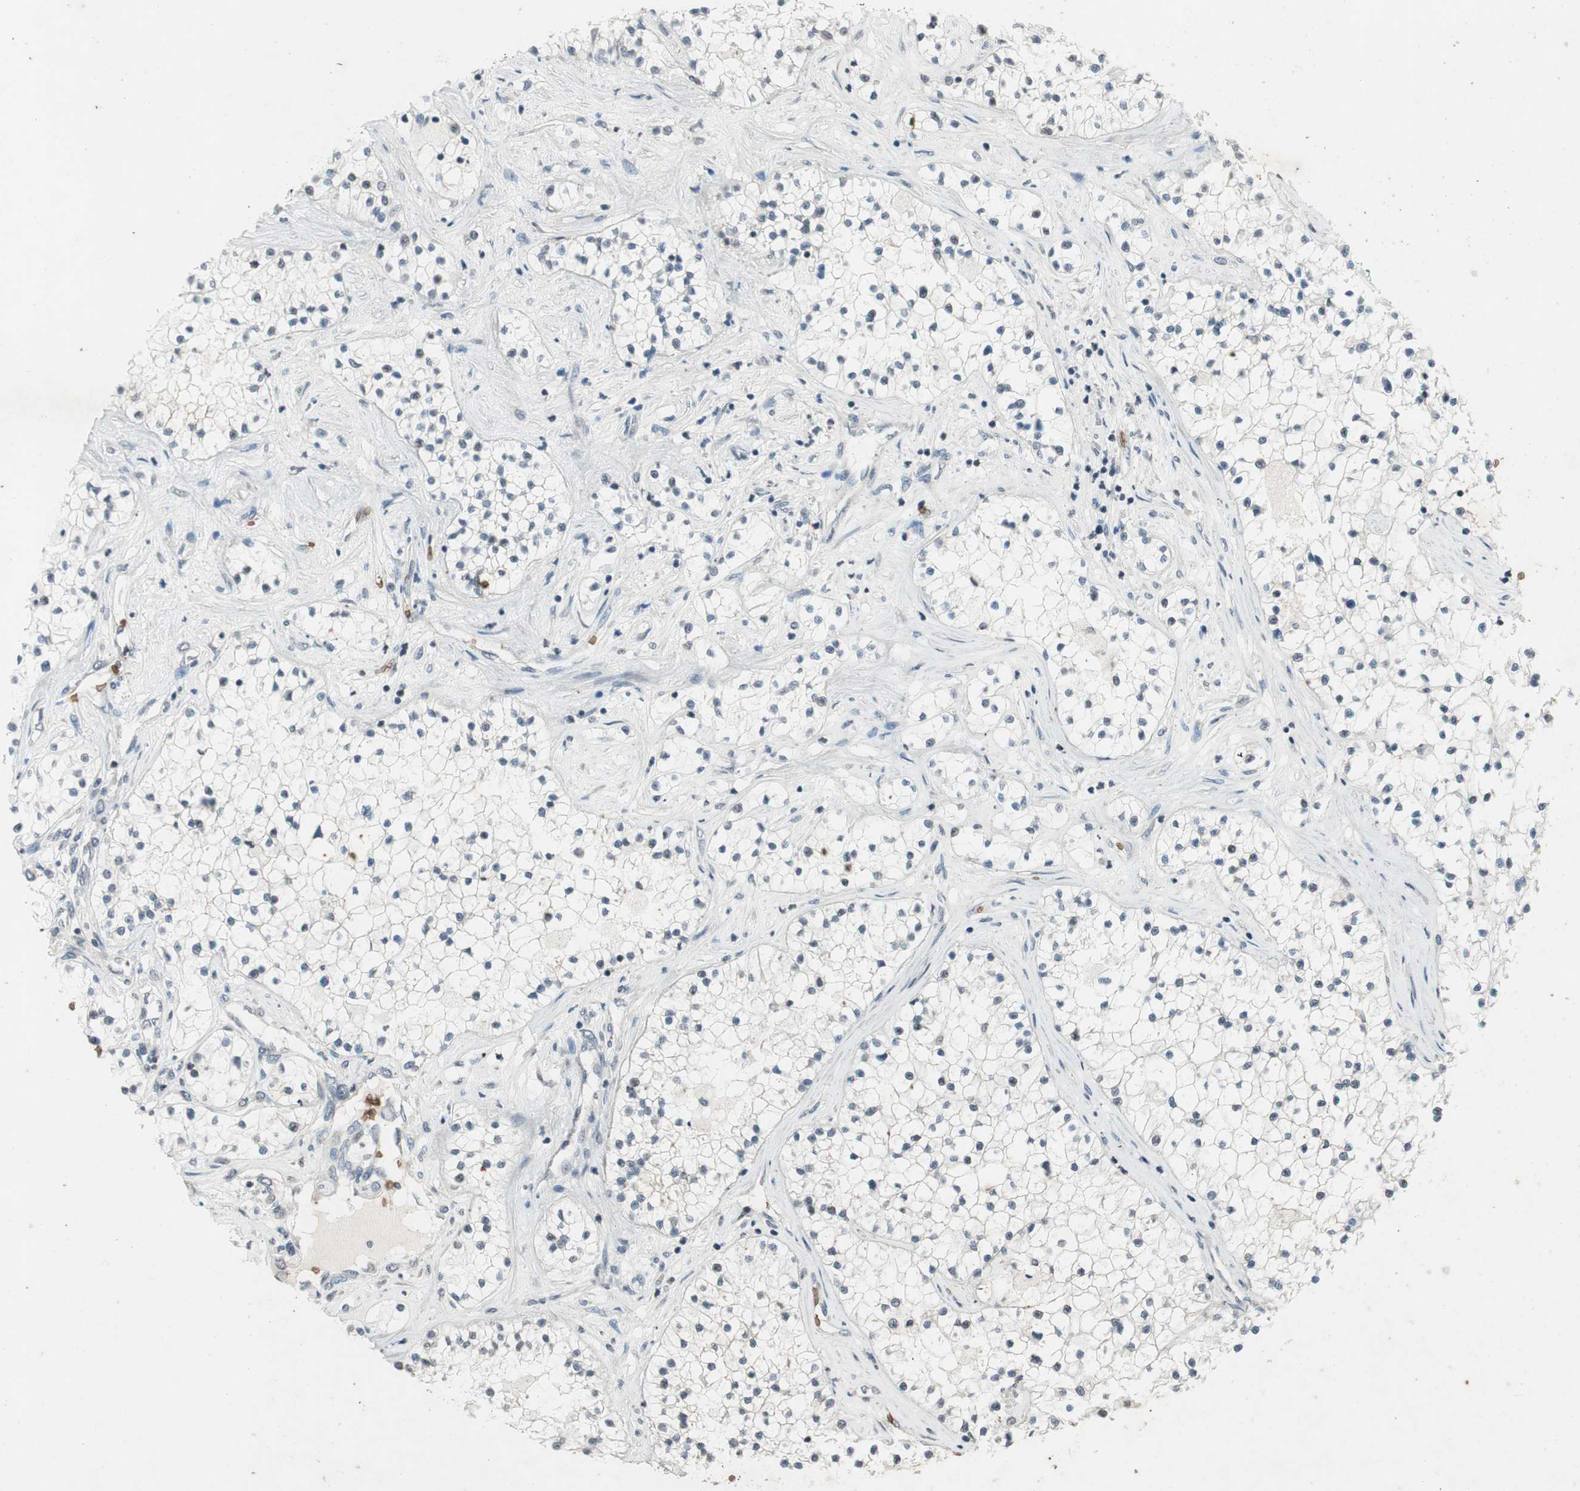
{"staining": {"intensity": "negative", "quantity": "none", "location": "none"}, "tissue": "renal cancer", "cell_type": "Tumor cells", "image_type": "cancer", "snomed": [{"axis": "morphology", "description": "Adenocarcinoma, NOS"}, {"axis": "topography", "description": "Kidney"}], "caption": "A micrograph of renal cancer (adenocarcinoma) stained for a protein reveals no brown staining in tumor cells.", "gene": "GYPC", "patient": {"sex": "male", "age": 68}}